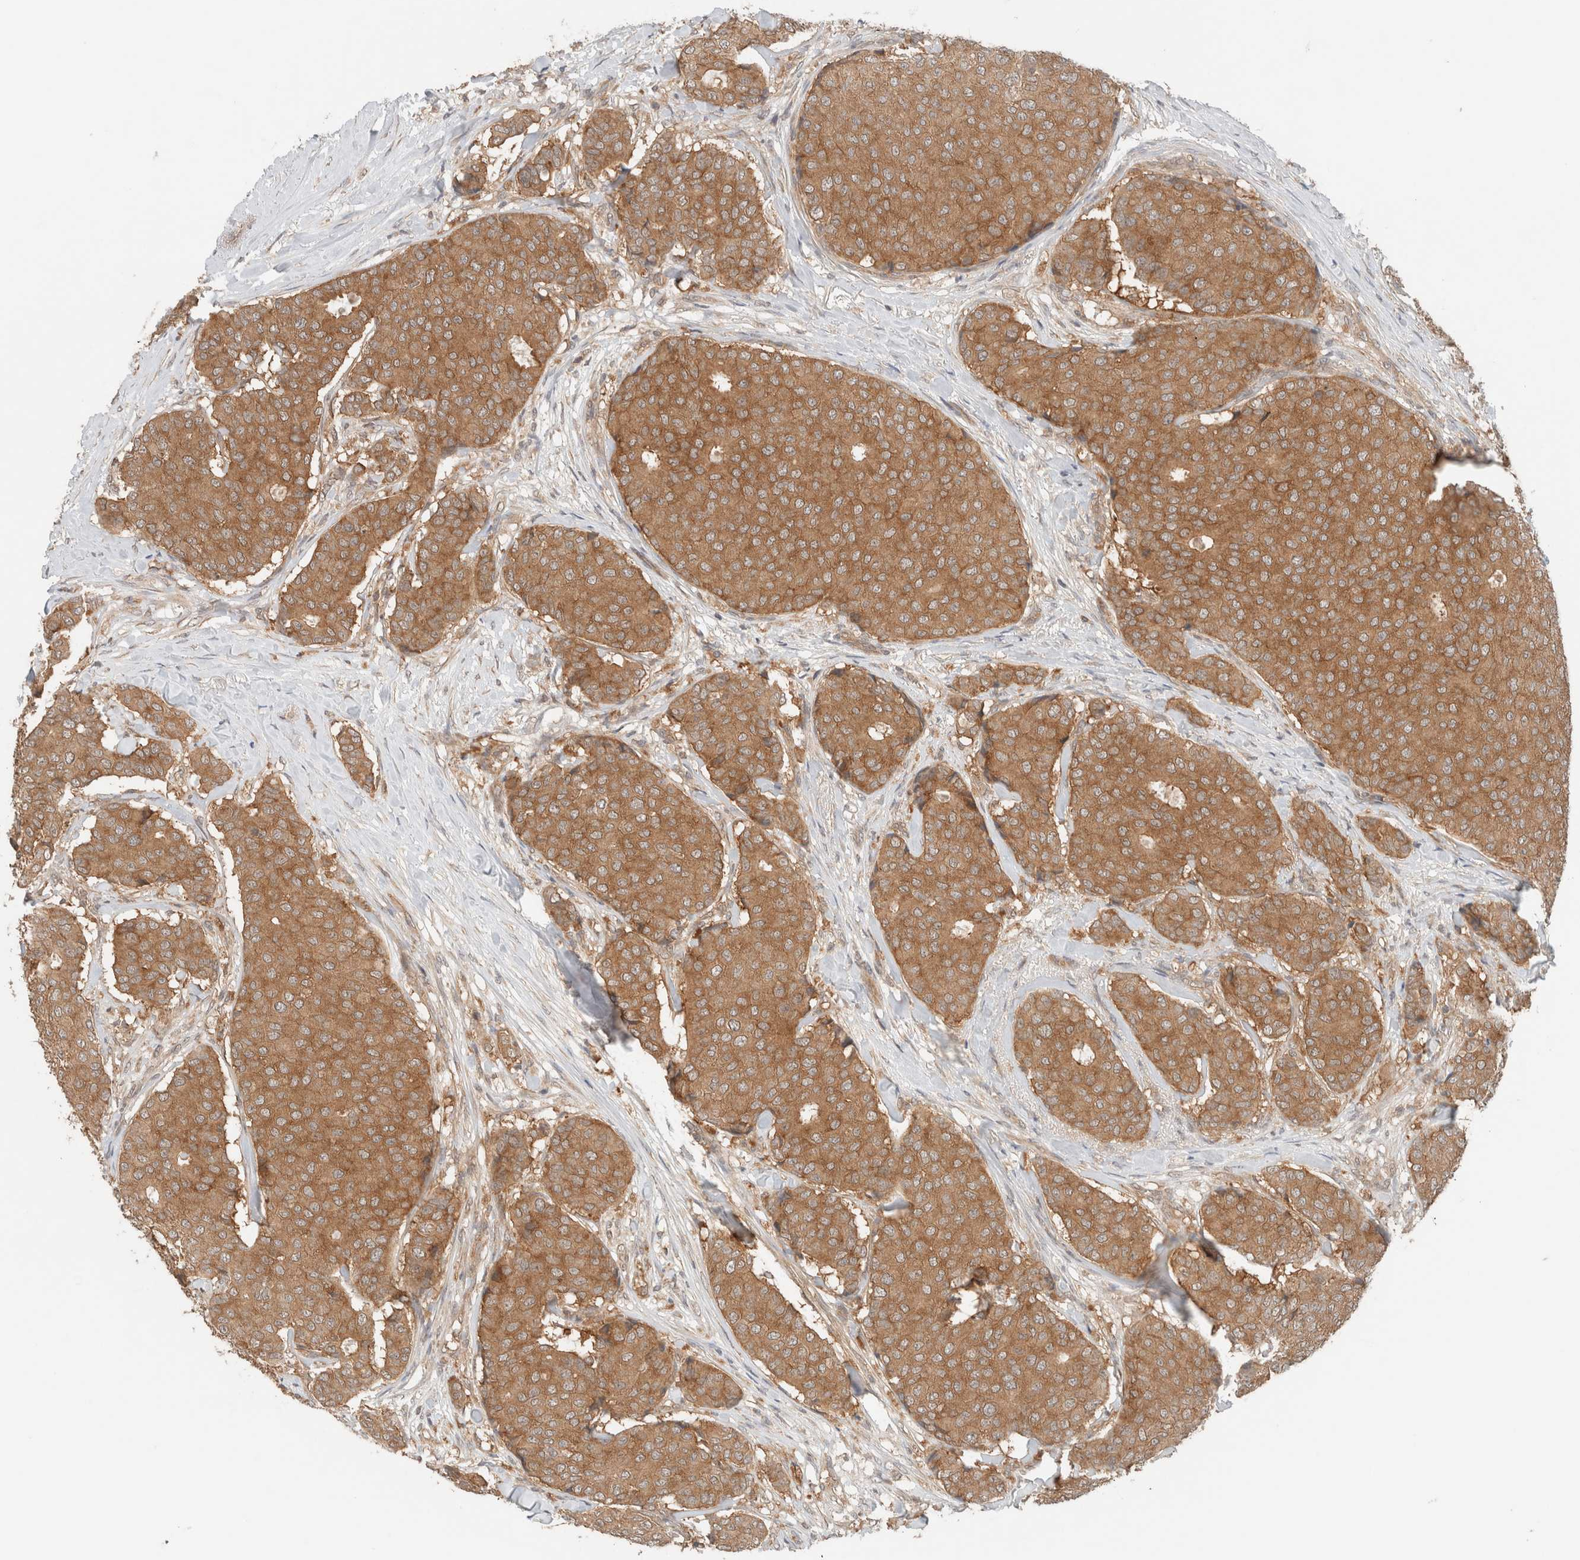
{"staining": {"intensity": "moderate", "quantity": ">75%", "location": "cytoplasmic/membranous"}, "tissue": "breast cancer", "cell_type": "Tumor cells", "image_type": "cancer", "snomed": [{"axis": "morphology", "description": "Duct carcinoma"}, {"axis": "topography", "description": "Breast"}], "caption": "High-power microscopy captured an IHC image of breast cancer, revealing moderate cytoplasmic/membranous positivity in about >75% of tumor cells.", "gene": "ARFGEF2", "patient": {"sex": "female", "age": 75}}